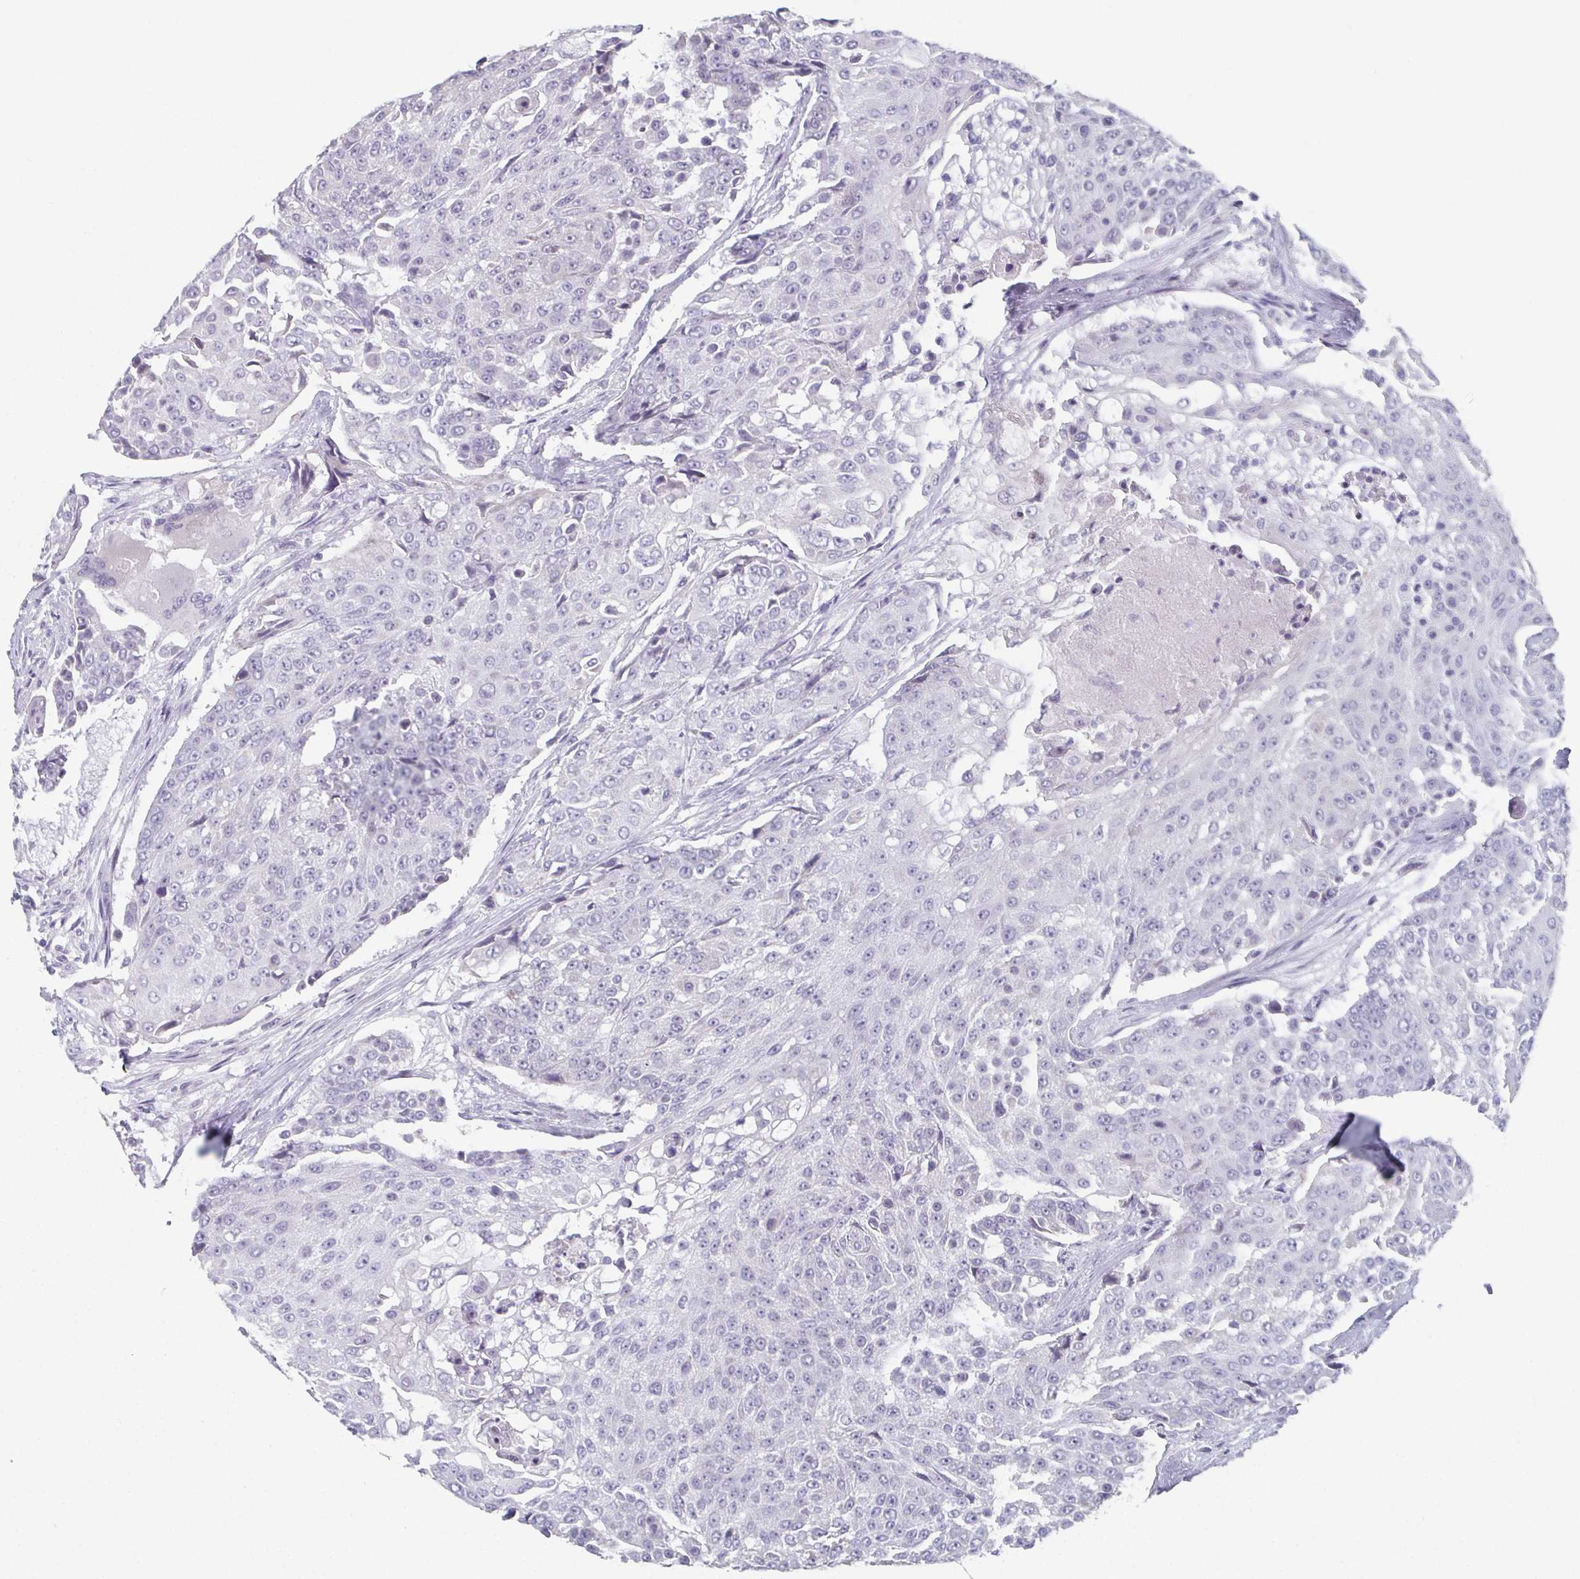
{"staining": {"intensity": "negative", "quantity": "none", "location": "none"}, "tissue": "urothelial cancer", "cell_type": "Tumor cells", "image_type": "cancer", "snomed": [{"axis": "morphology", "description": "Urothelial carcinoma, High grade"}, {"axis": "topography", "description": "Urinary bladder"}], "caption": "Image shows no significant protein staining in tumor cells of urothelial cancer.", "gene": "CAMKV", "patient": {"sex": "female", "age": 63}}